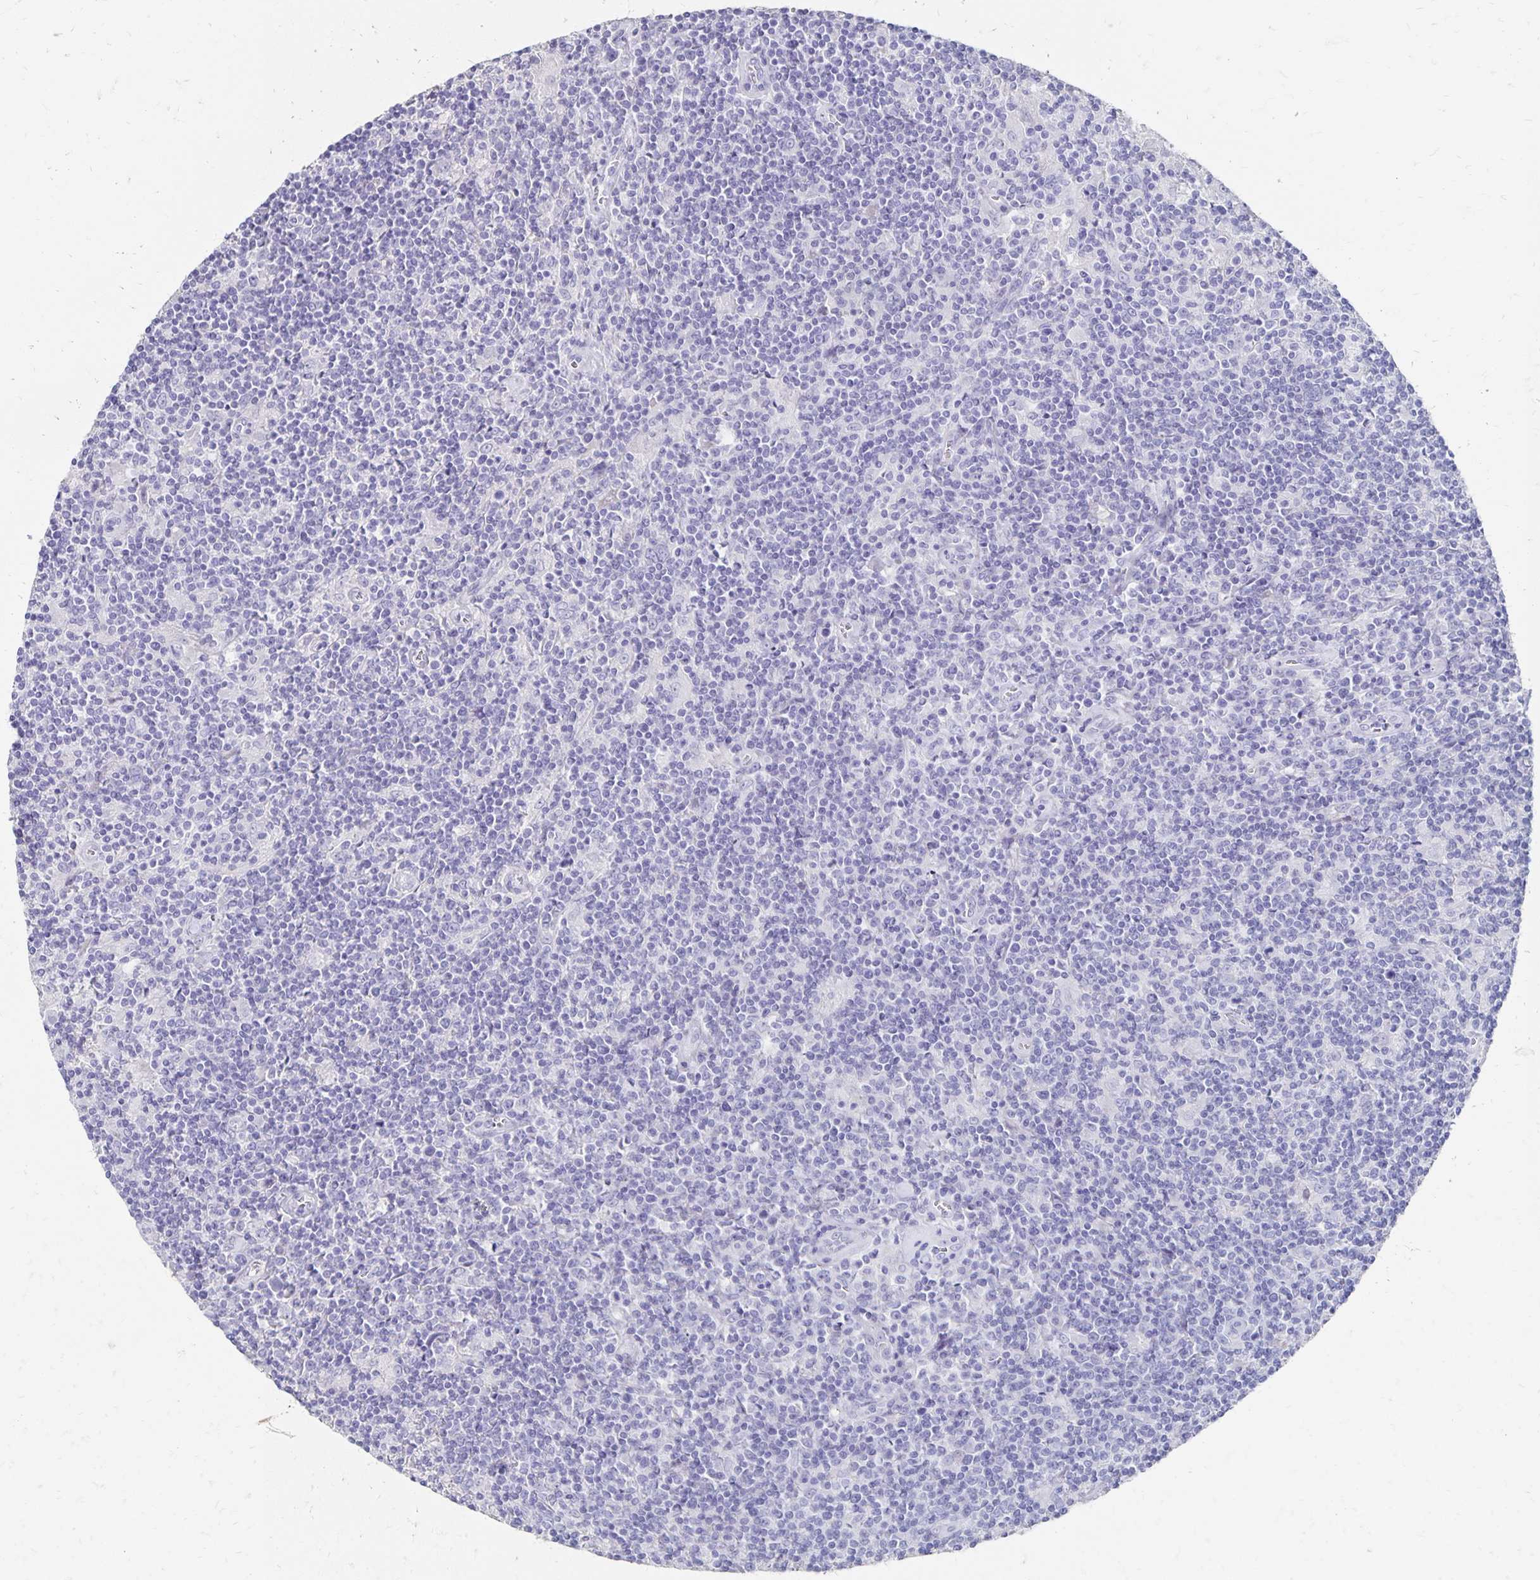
{"staining": {"intensity": "negative", "quantity": "none", "location": "none"}, "tissue": "lymphoma", "cell_type": "Tumor cells", "image_type": "cancer", "snomed": [{"axis": "morphology", "description": "Hodgkin's disease, NOS"}, {"axis": "topography", "description": "Lymph node"}], "caption": "Human Hodgkin's disease stained for a protein using IHC shows no expression in tumor cells.", "gene": "DYNLT4", "patient": {"sex": "male", "age": 40}}